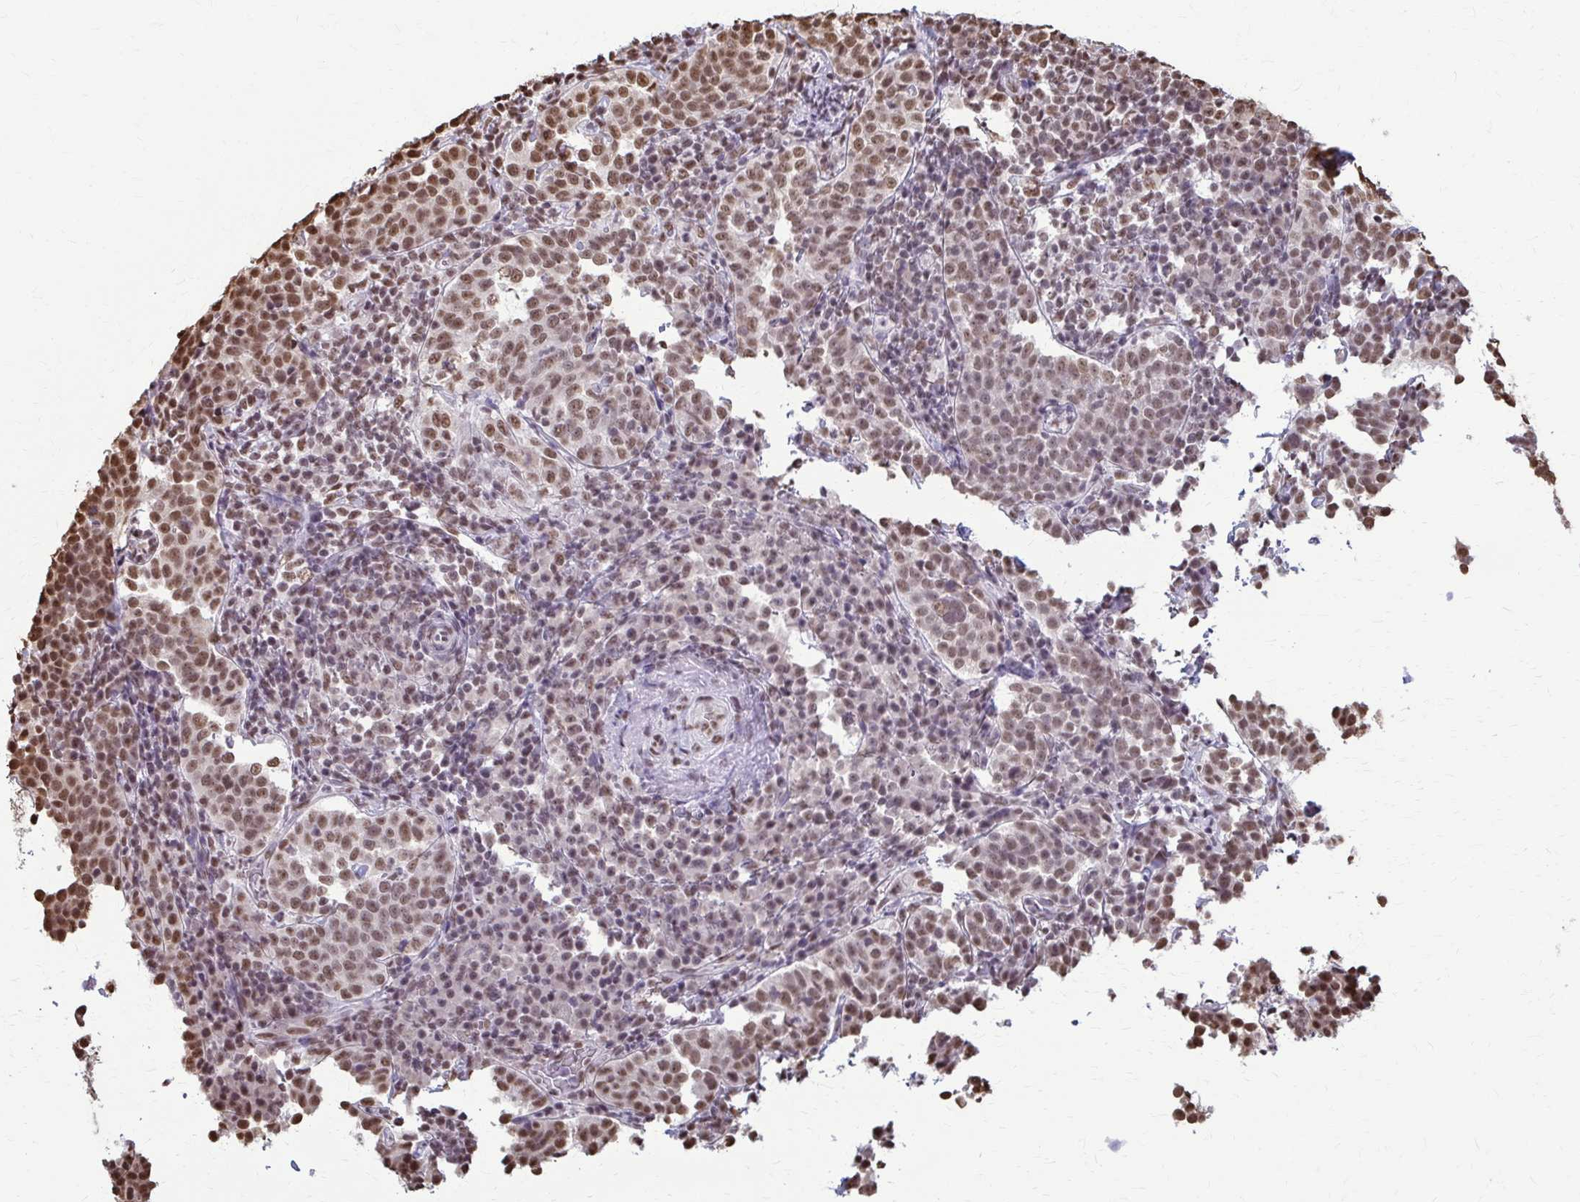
{"staining": {"intensity": "moderate", "quantity": ">75%", "location": "nuclear"}, "tissue": "cervical cancer", "cell_type": "Tumor cells", "image_type": "cancer", "snomed": [{"axis": "morphology", "description": "Squamous cell carcinoma, NOS"}, {"axis": "topography", "description": "Cervix"}], "caption": "Human cervical cancer stained for a protein (brown) shows moderate nuclear positive staining in about >75% of tumor cells.", "gene": "SNRPA", "patient": {"sex": "female", "age": 75}}